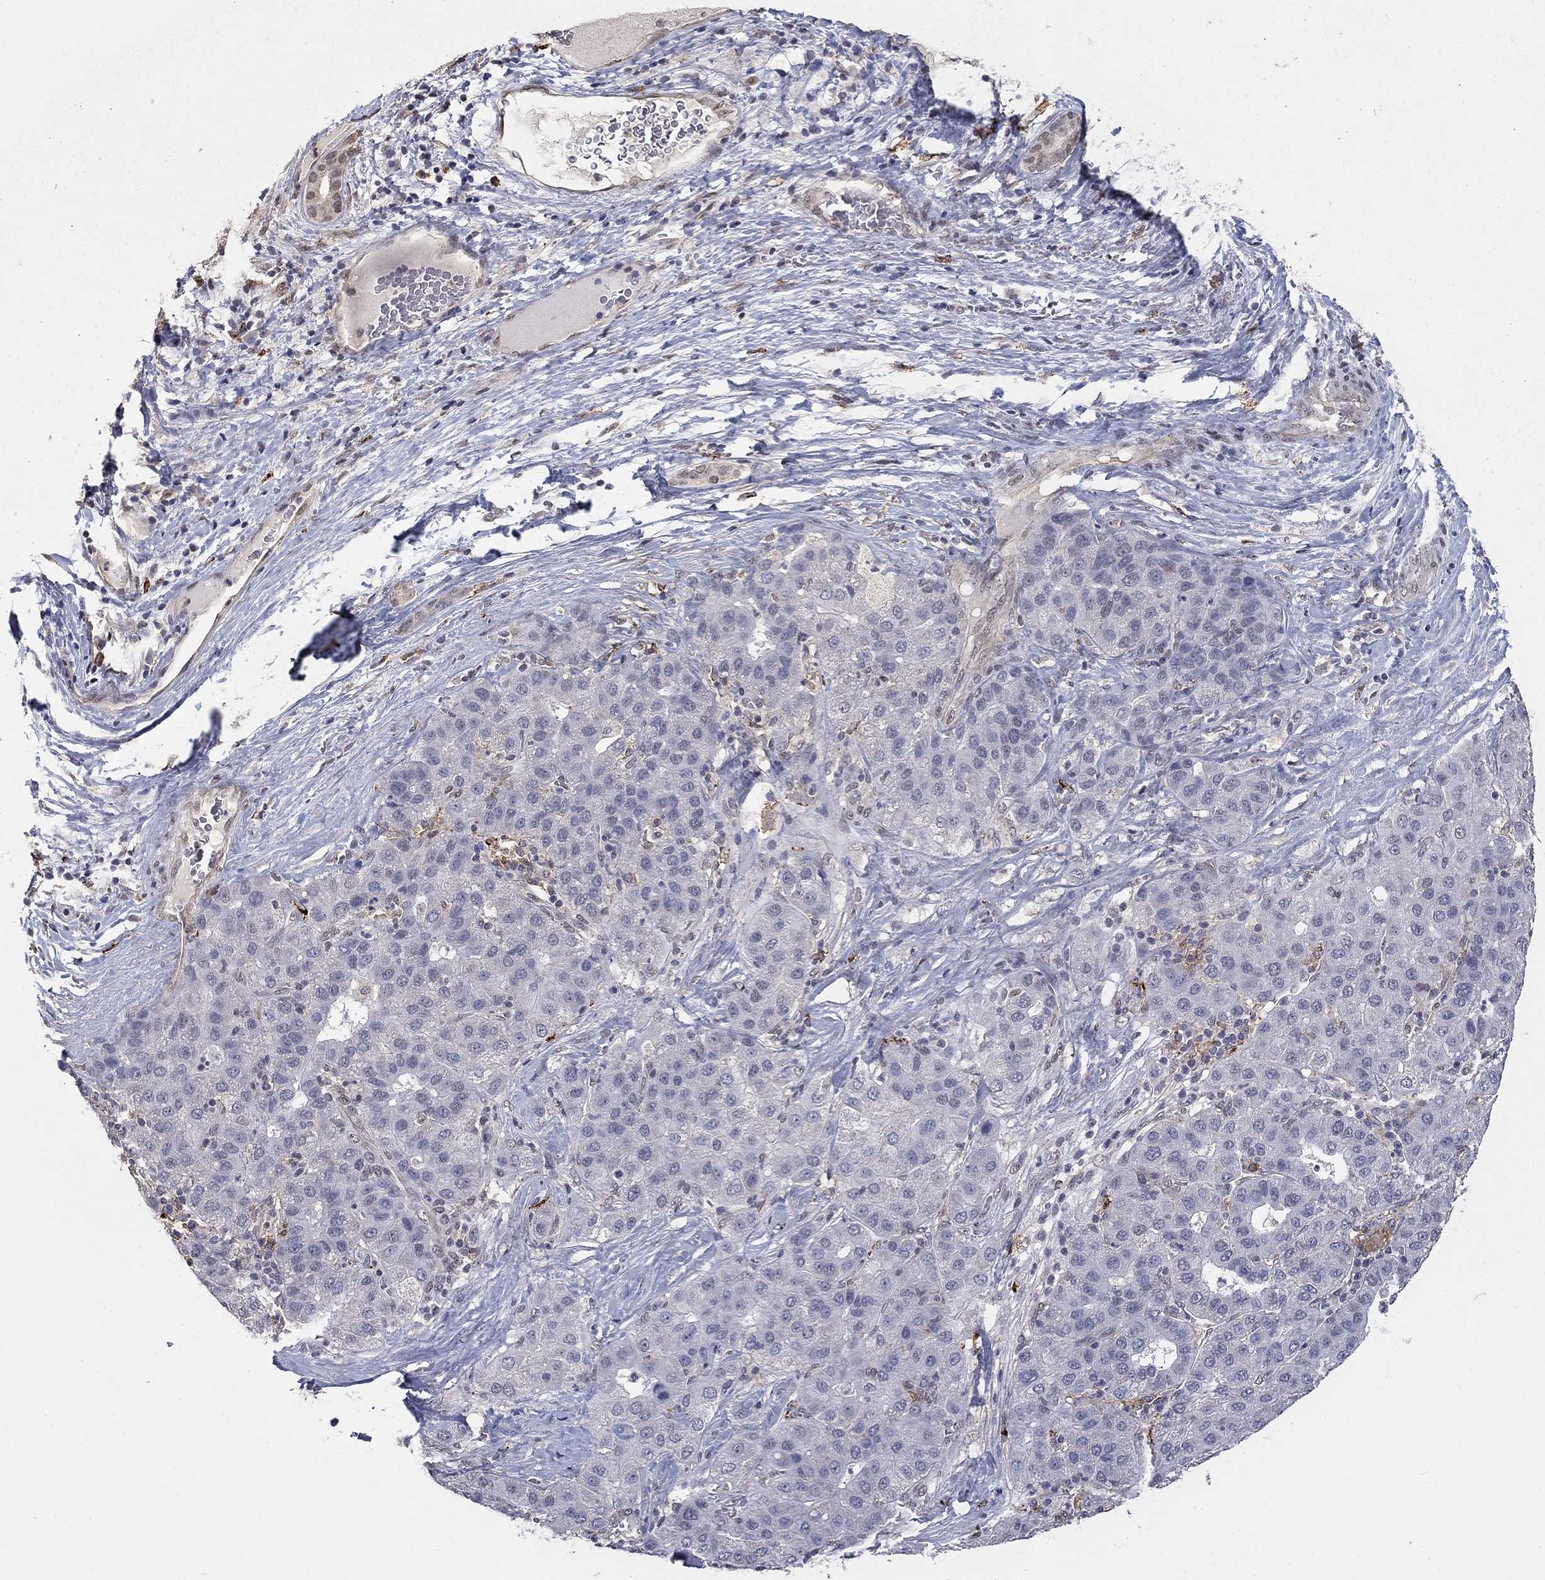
{"staining": {"intensity": "negative", "quantity": "none", "location": "none"}, "tissue": "liver cancer", "cell_type": "Tumor cells", "image_type": "cancer", "snomed": [{"axis": "morphology", "description": "Carcinoma, Hepatocellular, NOS"}, {"axis": "topography", "description": "Liver"}], "caption": "DAB immunohistochemical staining of liver cancer shows no significant expression in tumor cells.", "gene": "GRIA3", "patient": {"sex": "male", "age": 65}}